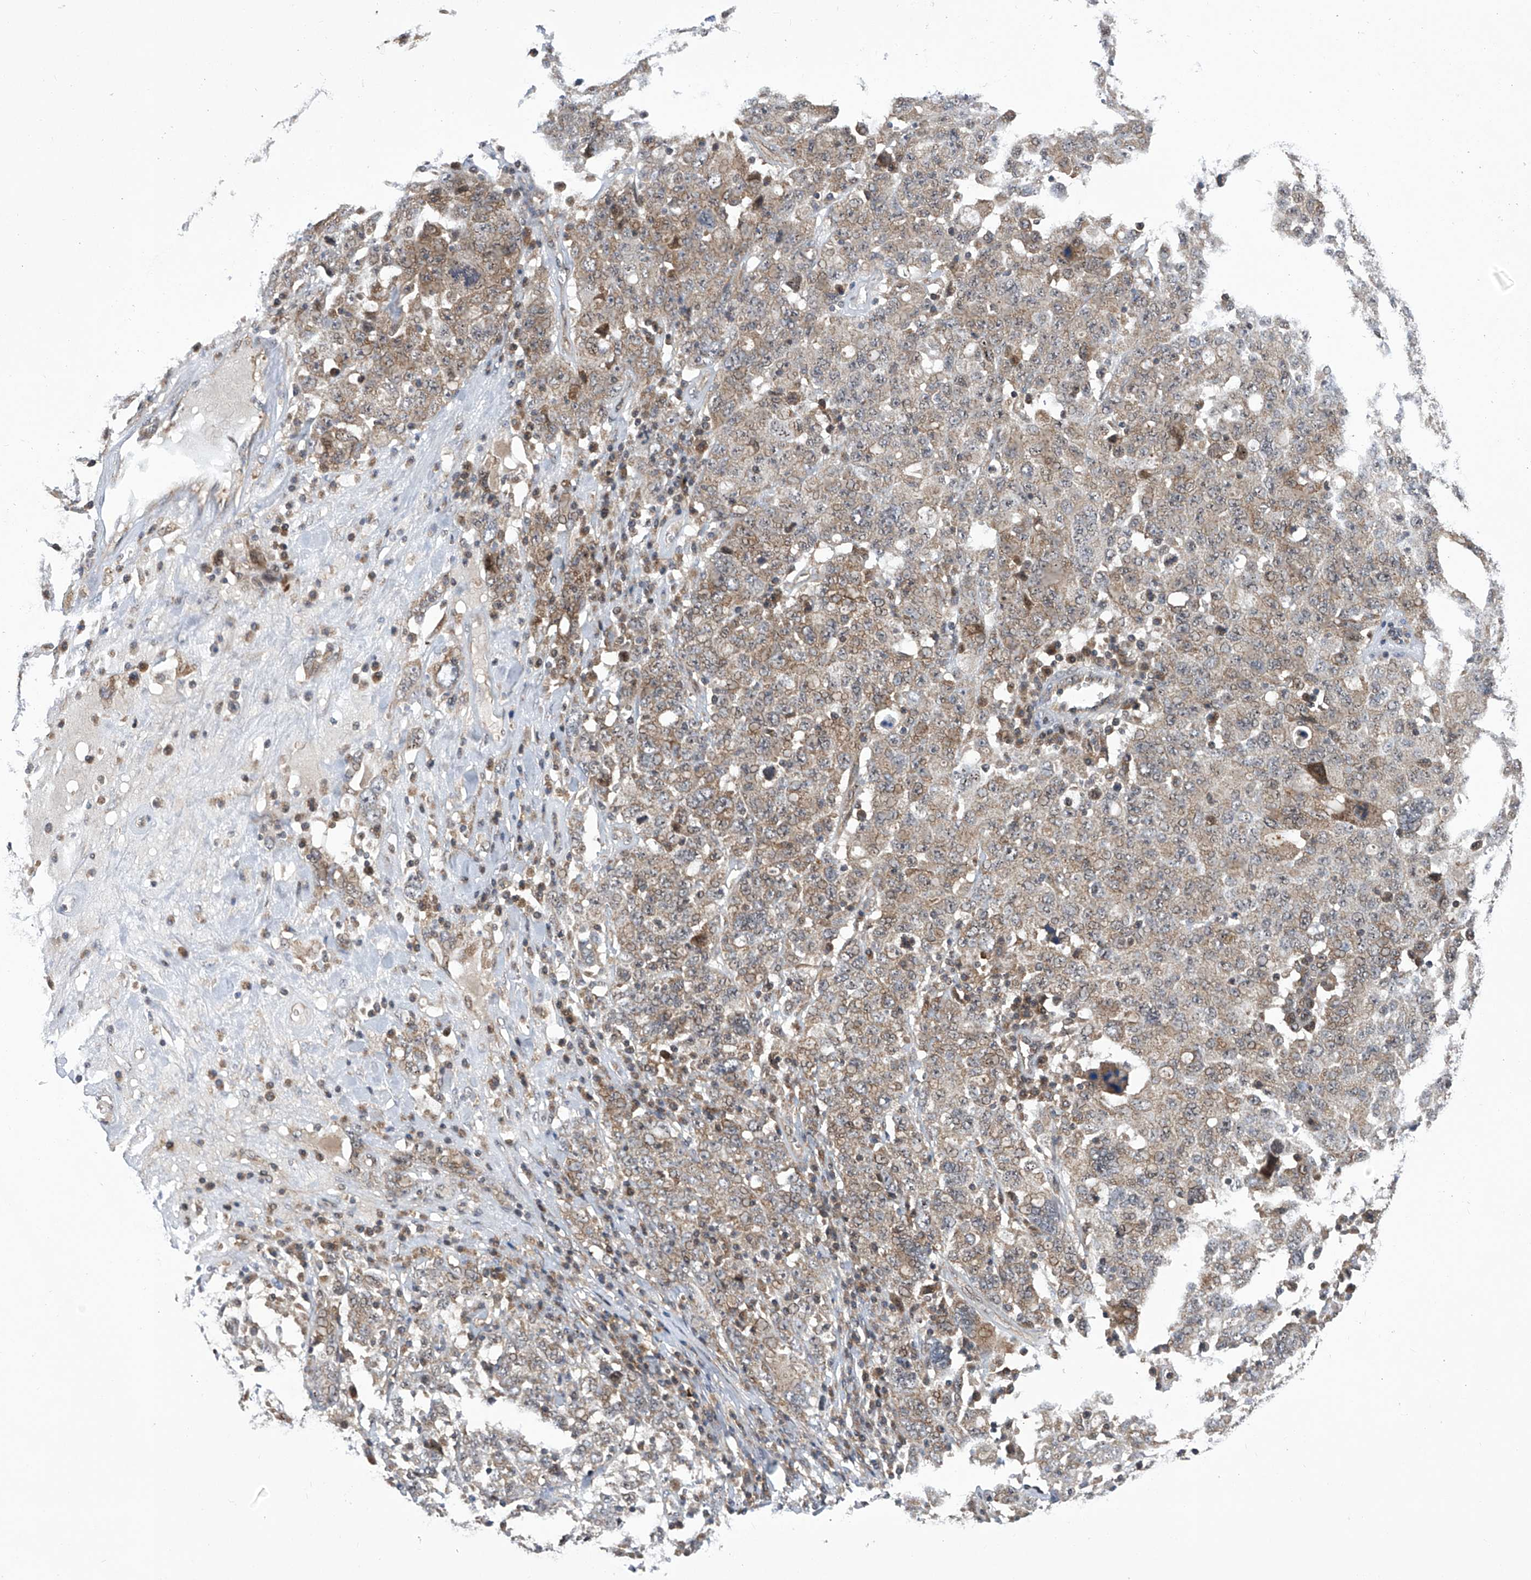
{"staining": {"intensity": "weak", "quantity": "25%-75%", "location": "cytoplasmic/membranous,nuclear"}, "tissue": "ovarian cancer", "cell_type": "Tumor cells", "image_type": "cancer", "snomed": [{"axis": "morphology", "description": "Carcinoma, endometroid"}, {"axis": "topography", "description": "Ovary"}], "caption": "Immunohistochemical staining of human ovarian cancer (endometroid carcinoma) displays low levels of weak cytoplasmic/membranous and nuclear expression in about 25%-75% of tumor cells. (brown staining indicates protein expression, while blue staining denotes nuclei).", "gene": "CISH", "patient": {"sex": "female", "age": 62}}